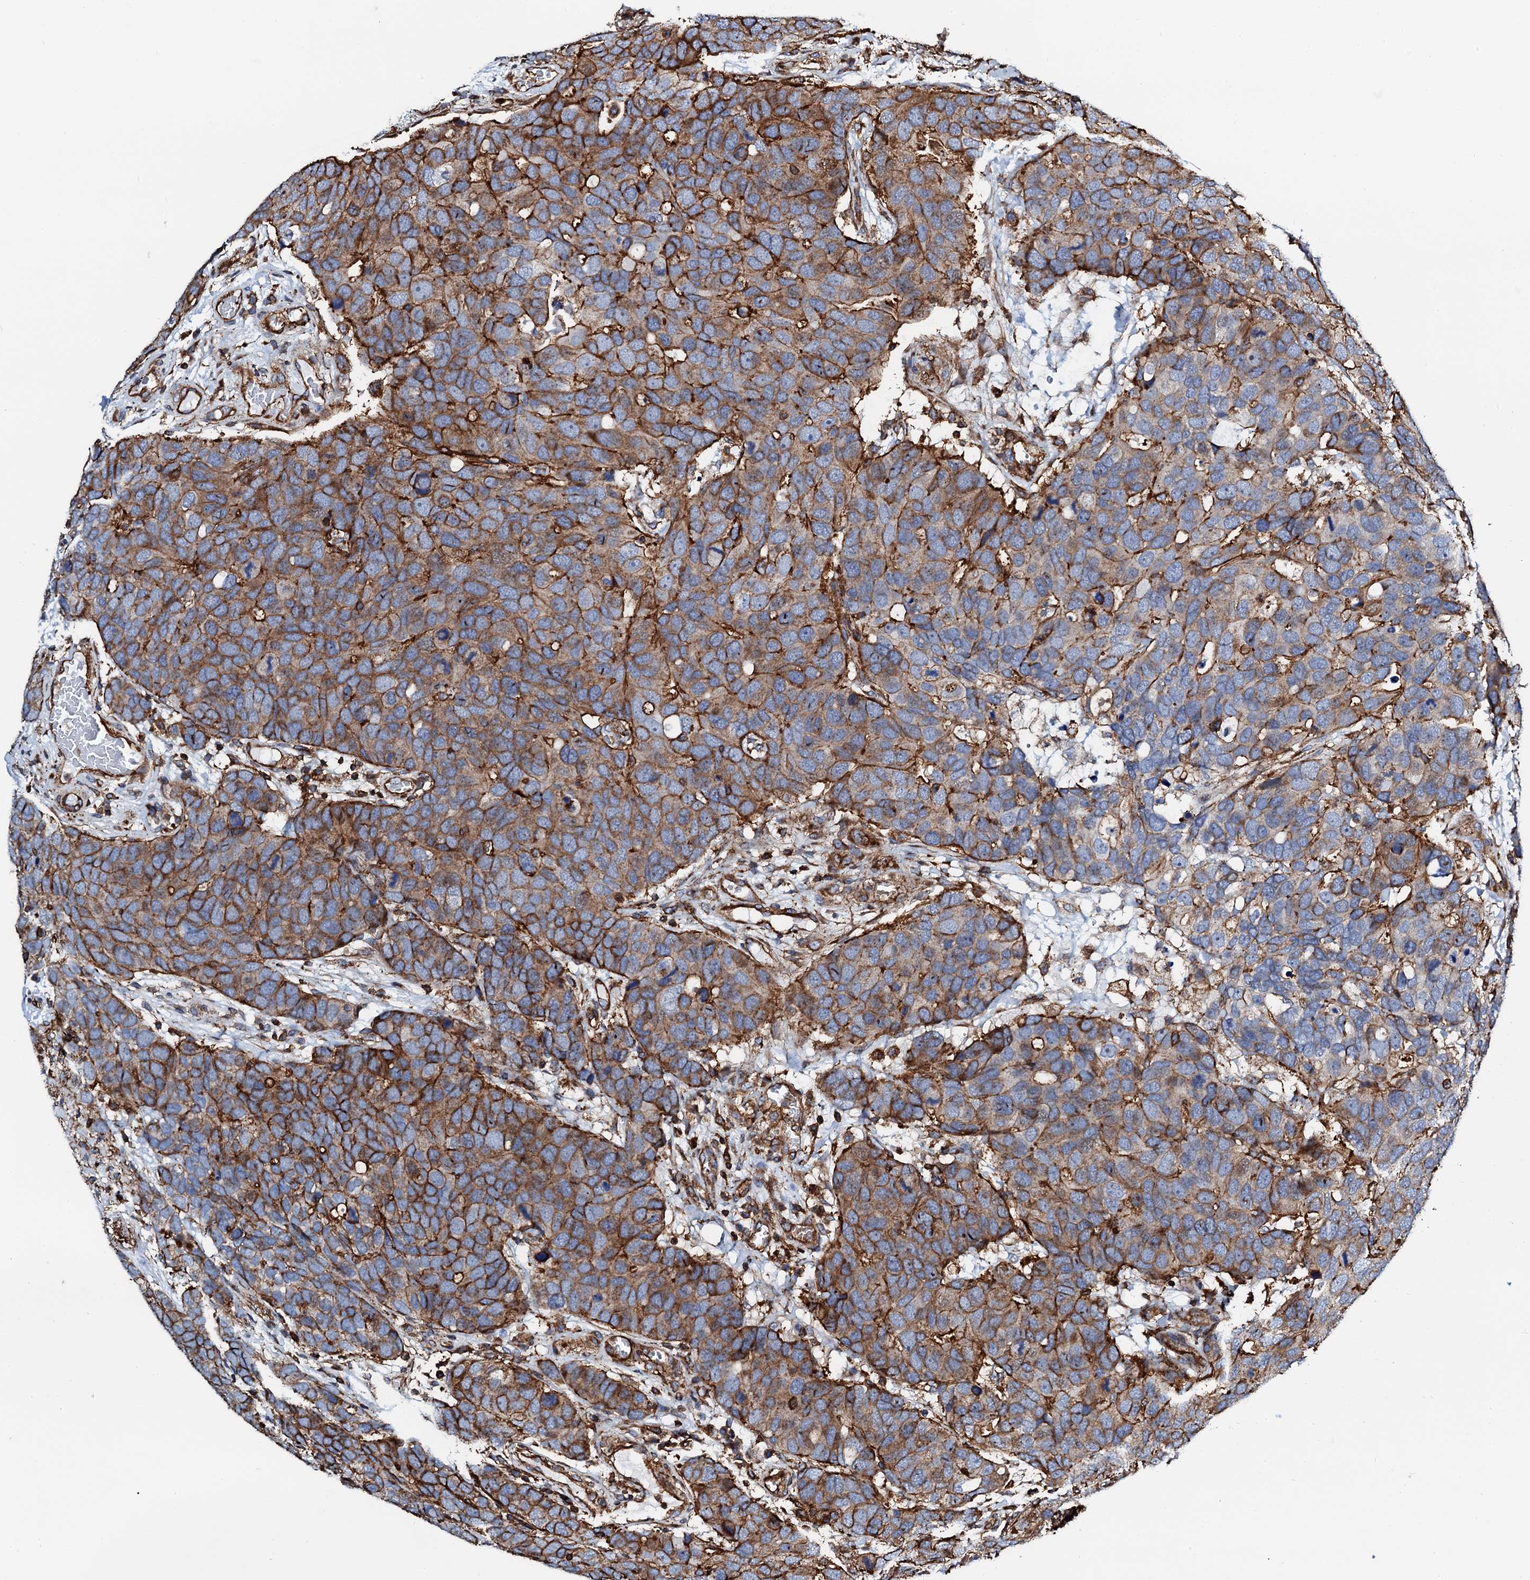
{"staining": {"intensity": "moderate", "quantity": ">75%", "location": "cytoplasmic/membranous"}, "tissue": "breast cancer", "cell_type": "Tumor cells", "image_type": "cancer", "snomed": [{"axis": "morphology", "description": "Duct carcinoma"}, {"axis": "topography", "description": "Breast"}], "caption": "Human breast infiltrating ductal carcinoma stained with a protein marker demonstrates moderate staining in tumor cells.", "gene": "INTS10", "patient": {"sex": "female", "age": 83}}